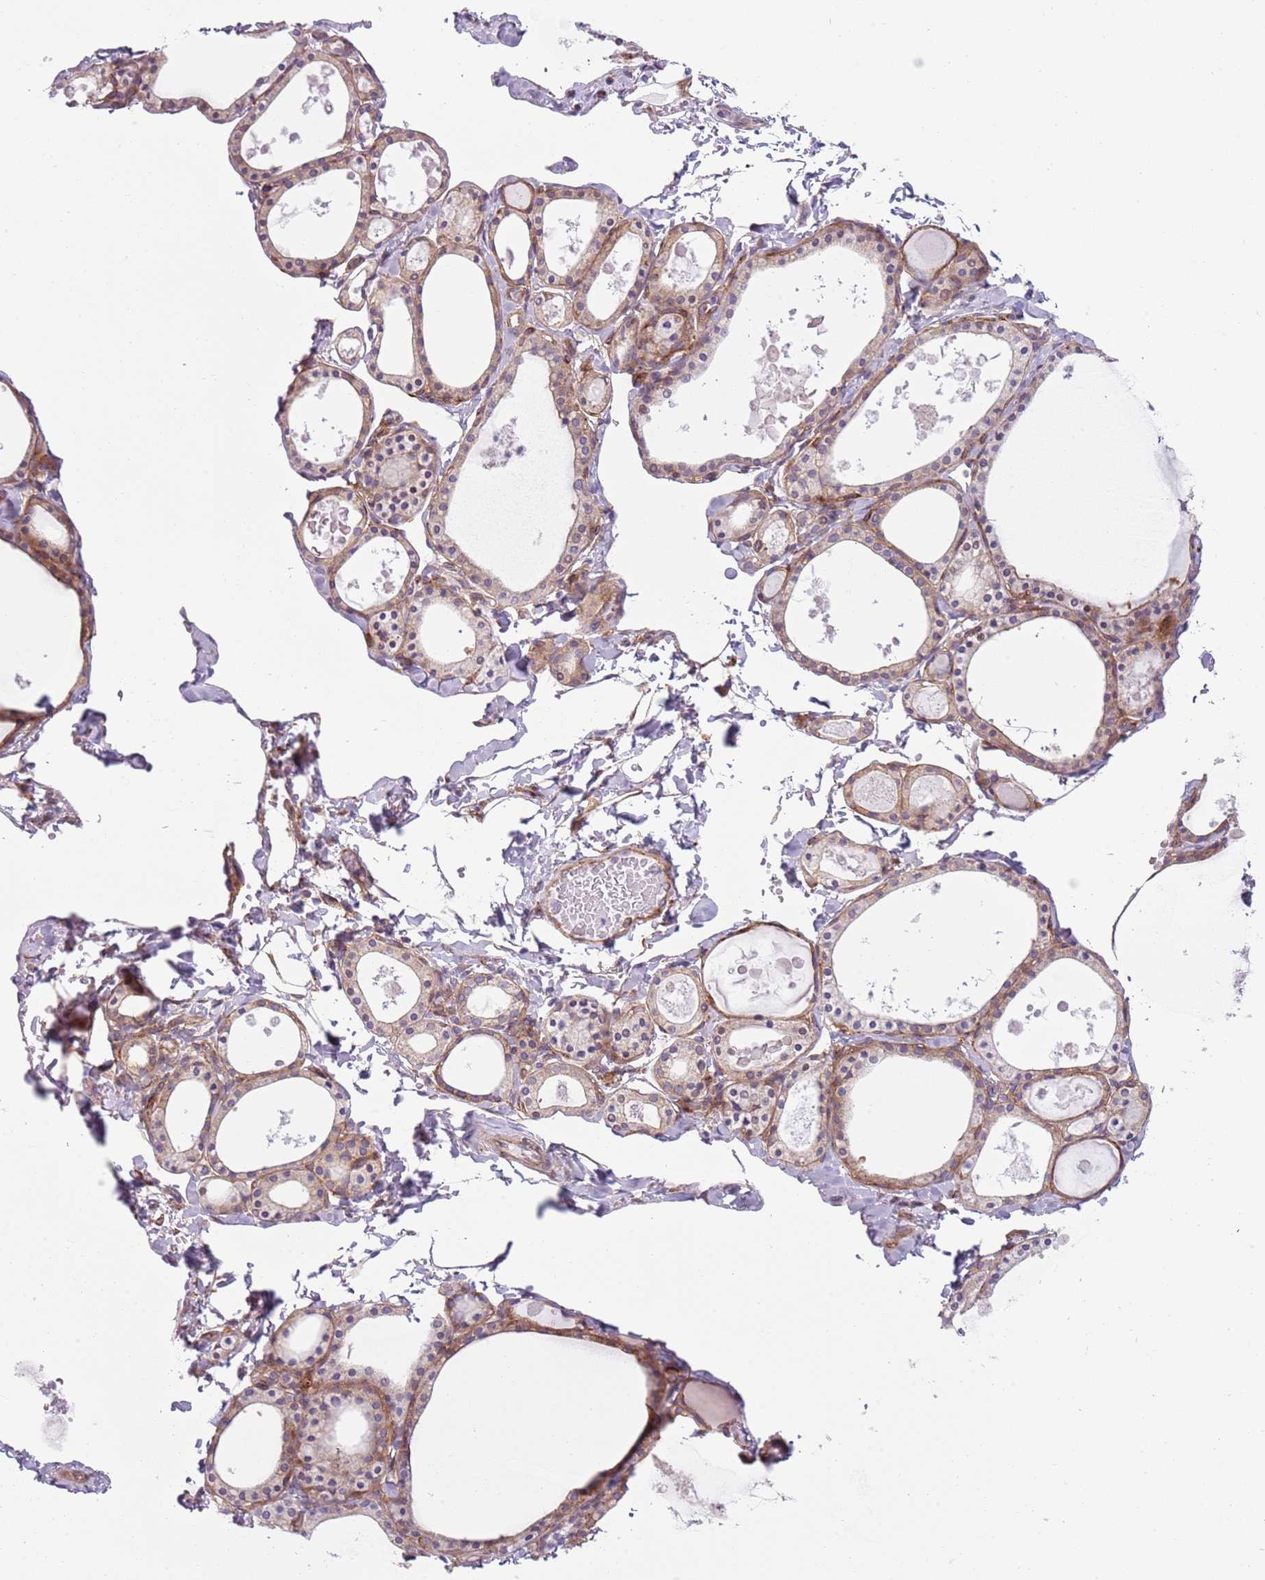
{"staining": {"intensity": "moderate", "quantity": ">75%", "location": "cytoplasmic/membranous"}, "tissue": "thyroid gland", "cell_type": "Glandular cells", "image_type": "normal", "snomed": [{"axis": "morphology", "description": "Normal tissue, NOS"}, {"axis": "topography", "description": "Thyroid gland"}], "caption": "An image of thyroid gland stained for a protein demonstrates moderate cytoplasmic/membranous brown staining in glandular cells.", "gene": "SNX1", "patient": {"sex": "male", "age": 56}}